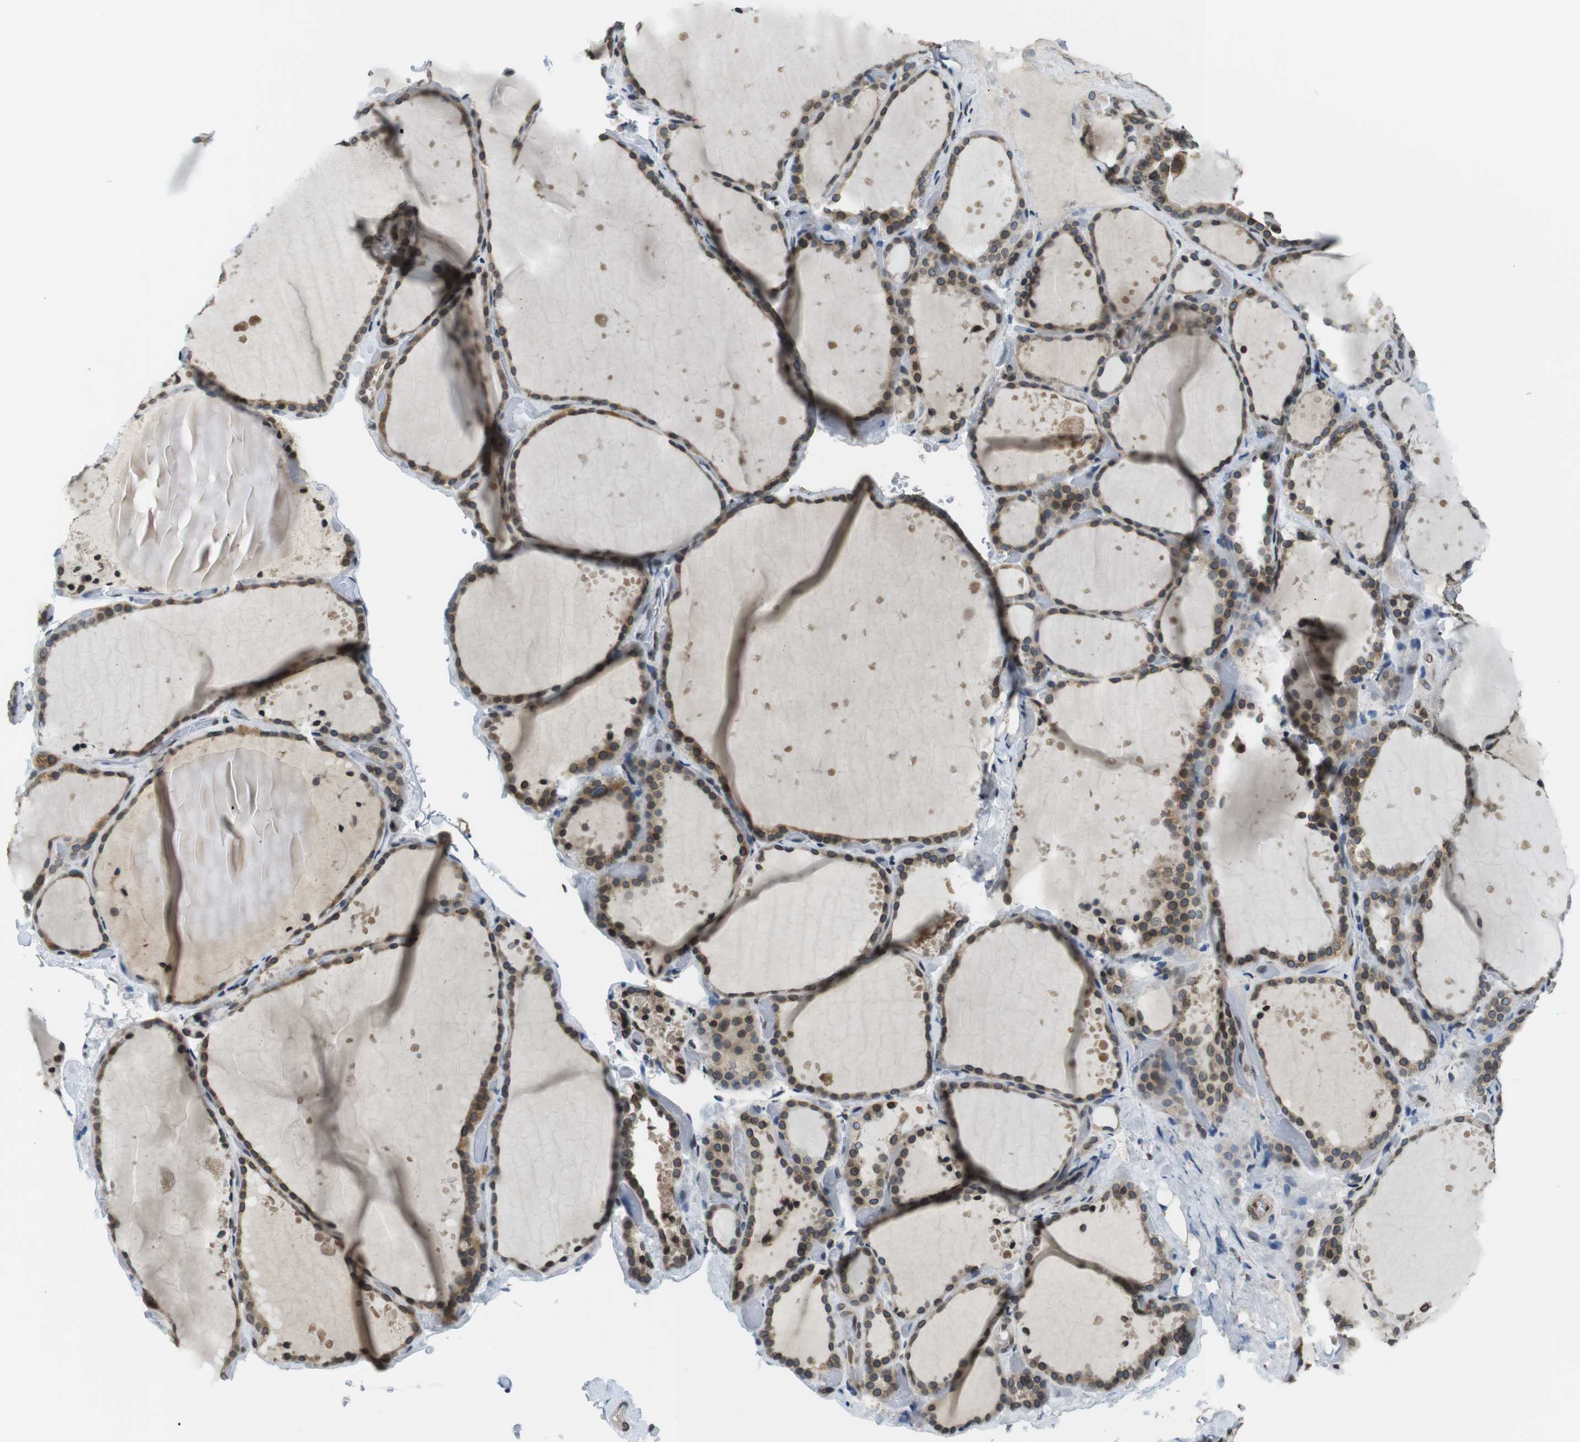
{"staining": {"intensity": "moderate", "quantity": "25%-75%", "location": "cytoplasmic/membranous,nuclear"}, "tissue": "thyroid gland", "cell_type": "Glandular cells", "image_type": "normal", "snomed": [{"axis": "morphology", "description": "Normal tissue, NOS"}, {"axis": "topography", "description": "Thyroid gland"}], "caption": "An IHC image of unremarkable tissue is shown. Protein staining in brown highlights moderate cytoplasmic/membranous,nuclear positivity in thyroid gland within glandular cells.", "gene": "TMX4", "patient": {"sex": "female", "age": 44}}